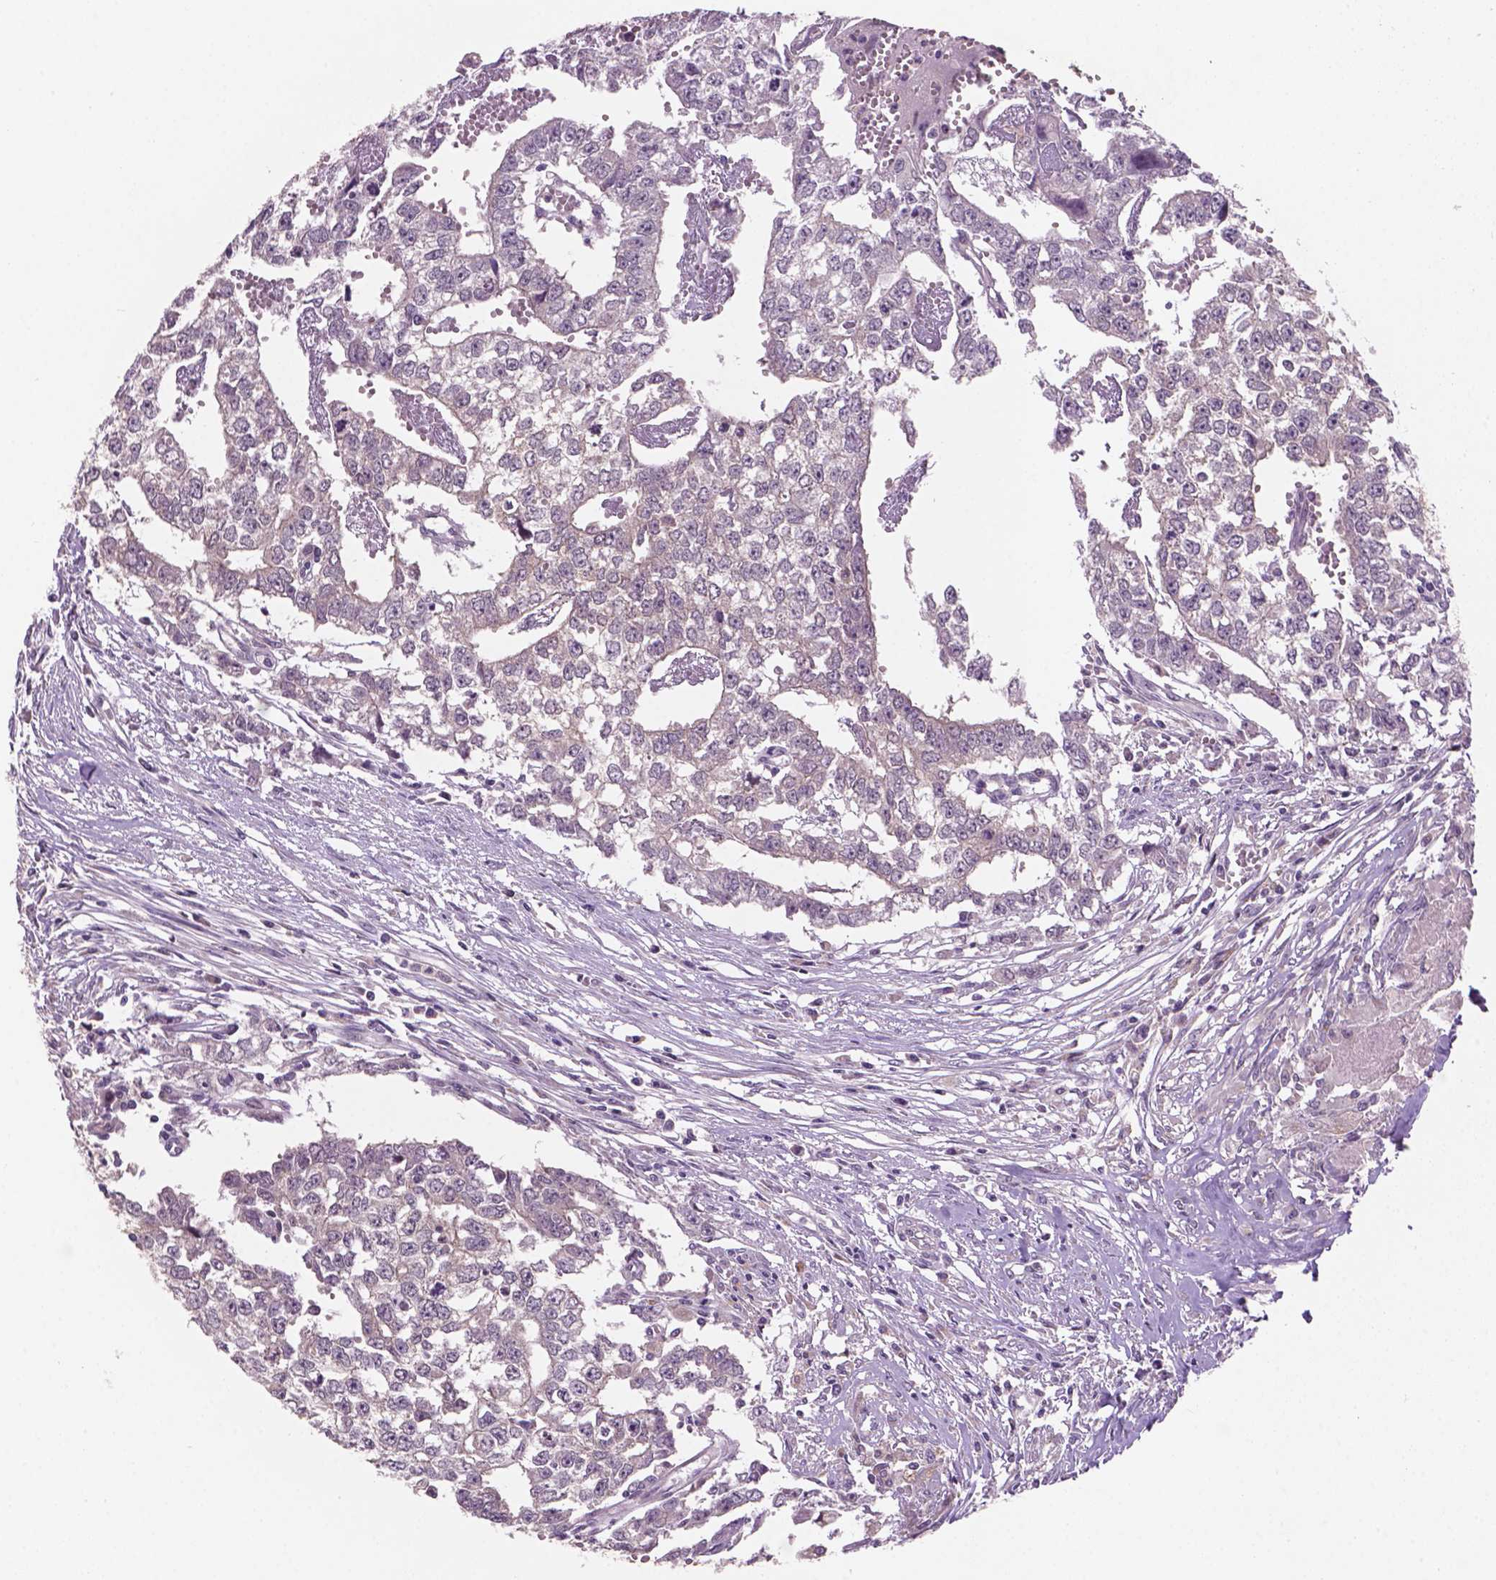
{"staining": {"intensity": "negative", "quantity": "none", "location": "none"}, "tissue": "testis cancer", "cell_type": "Tumor cells", "image_type": "cancer", "snomed": [{"axis": "morphology", "description": "Carcinoma, Embryonal, NOS"}, {"axis": "morphology", "description": "Teratoma, malignant, NOS"}, {"axis": "topography", "description": "Testis"}], "caption": "A histopathology image of human malignant teratoma (testis) is negative for staining in tumor cells. The staining is performed using DAB brown chromogen with nuclei counter-stained in using hematoxylin.", "gene": "GXYLT2", "patient": {"sex": "male", "age": 24}}